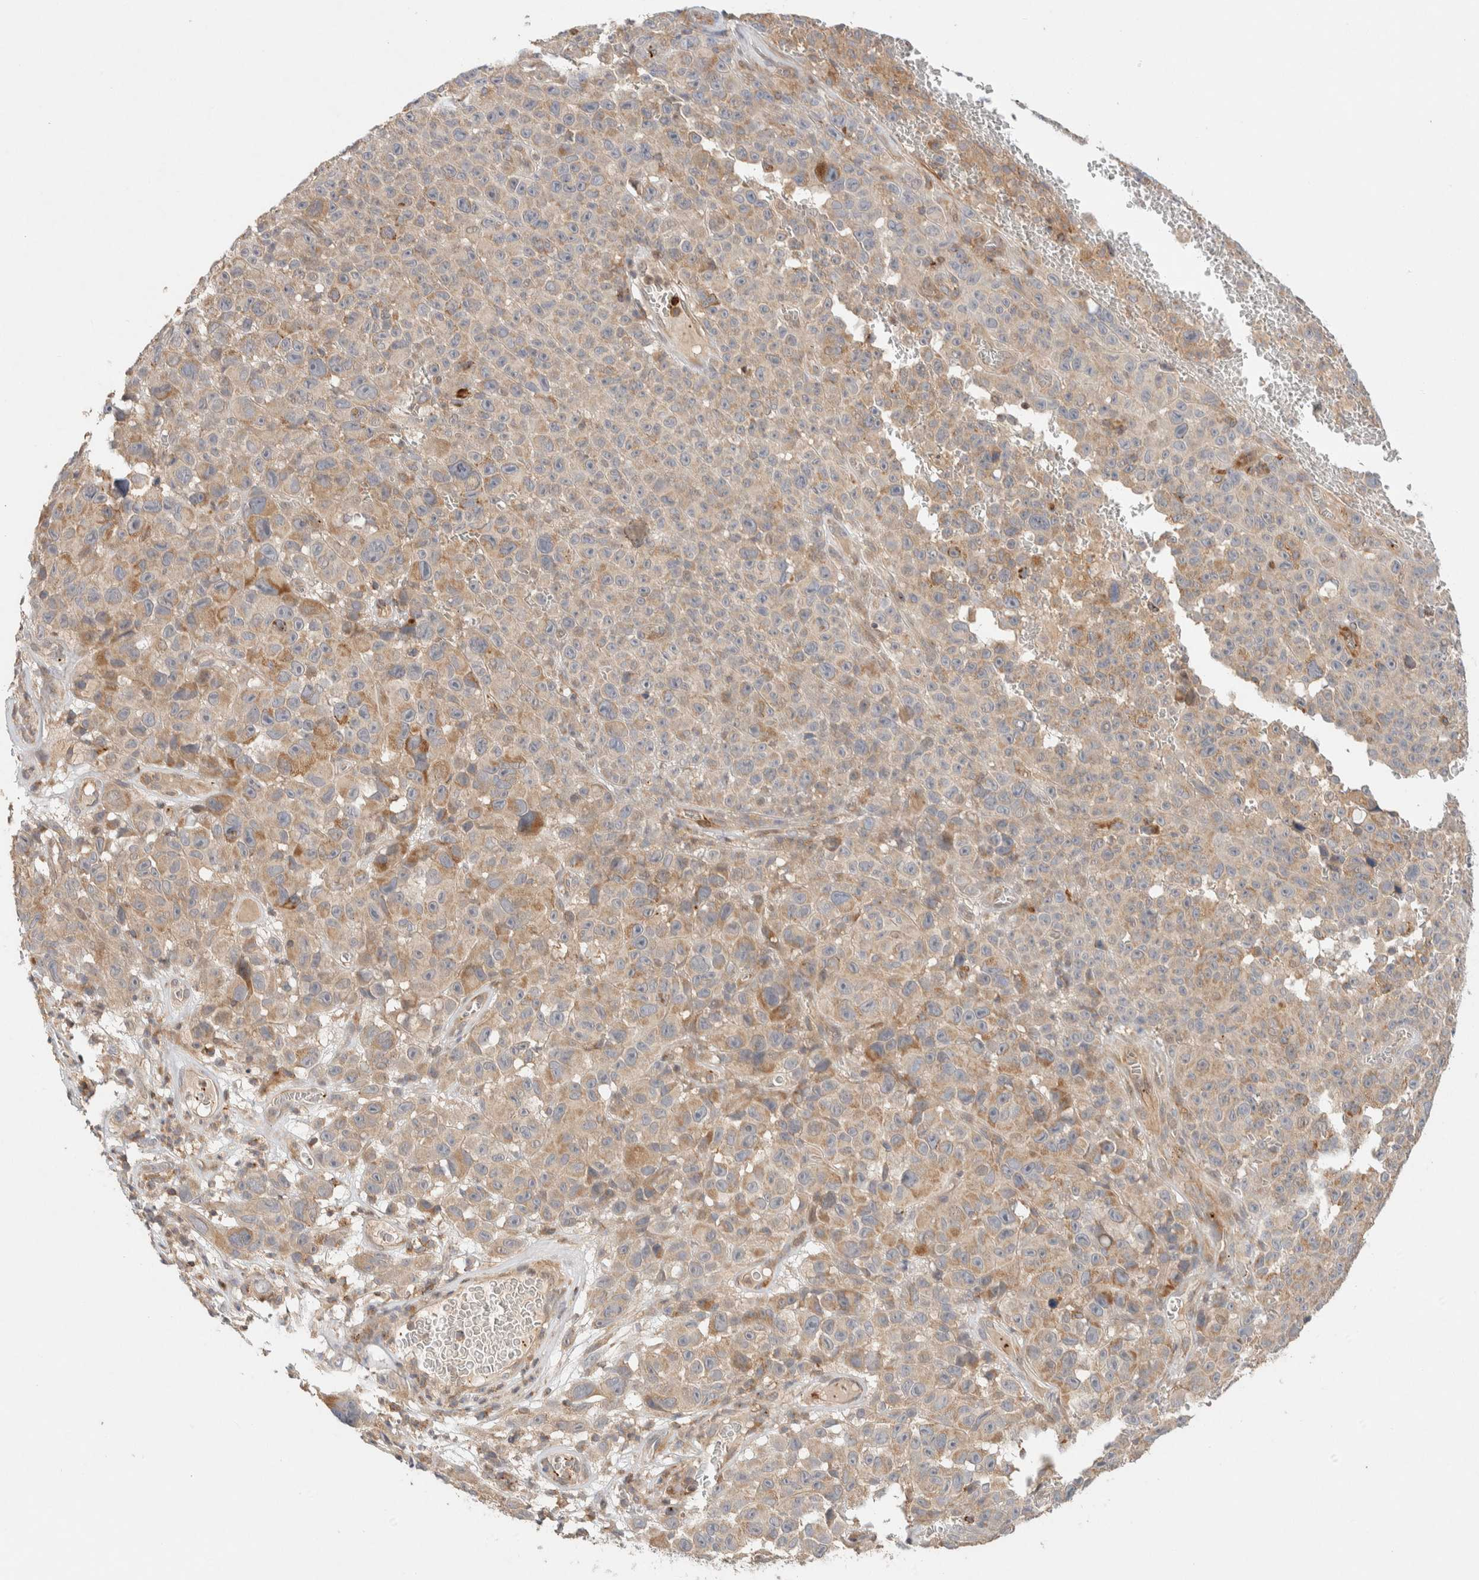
{"staining": {"intensity": "weak", "quantity": ">75%", "location": "cytoplasmic/membranous"}, "tissue": "melanoma", "cell_type": "Tumor cells", "image_type": "cancer", "snomed": [{"axis": "morphology", "description": "Malignant melanoma, NOS"}, {"axis": "topography", "description": "Skin"}], "caption": "A brown stain labels weak cytoplasmic/membranous expression of a protein in human melanoma tumor cells.", "gene": "KIF9", "patient": {"sex": "female", "age": 82}}